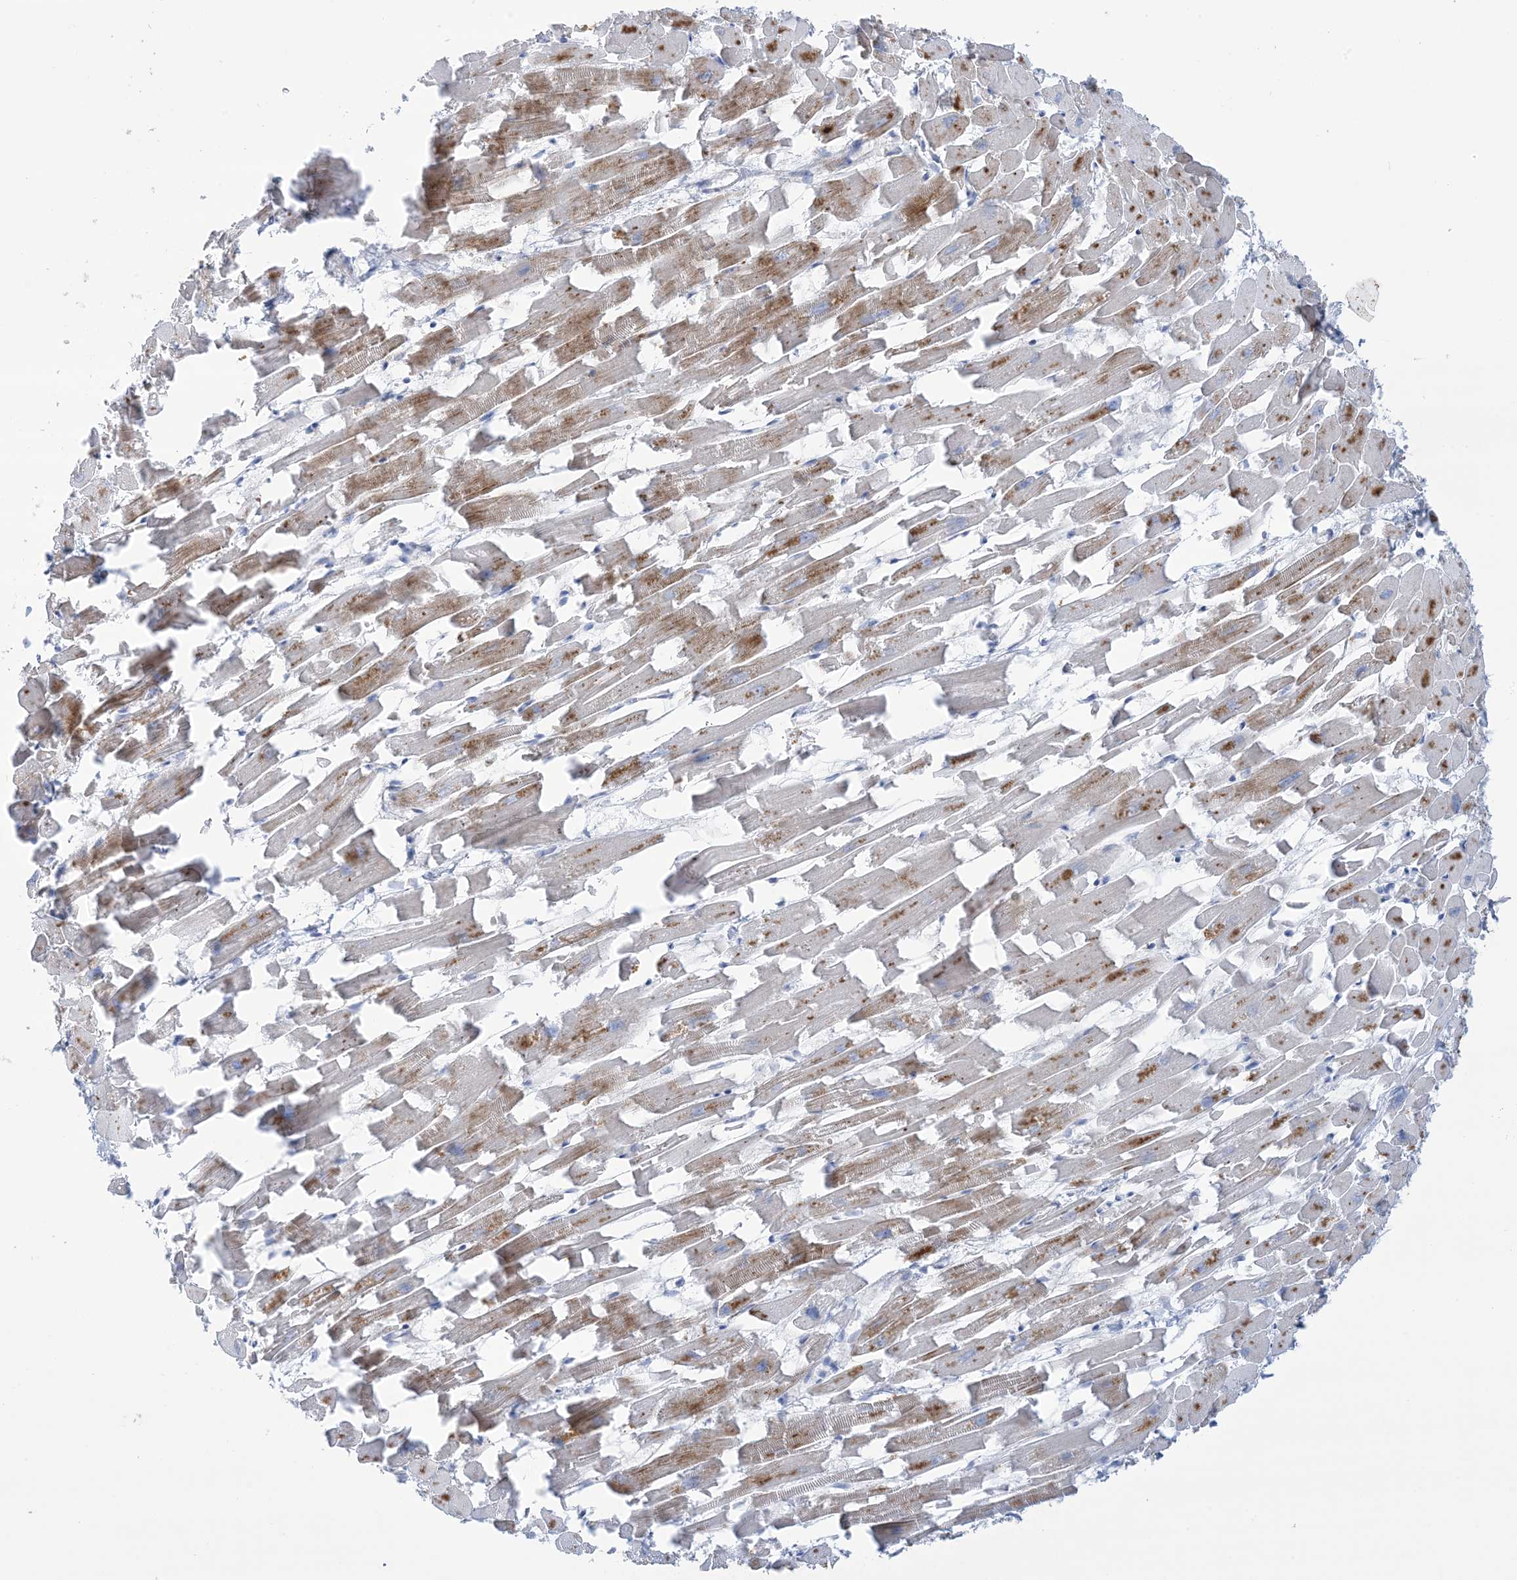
{"staining": {"intensity": "moderate", "quantity": "25%-75%", "location": "cytoplasmic/membranous"}, "tissue": "heart muscle", "cell_type": "Cardiomyocytes", "image_type": "normal", "snomed": [{"axis": "morphology", "description": "Normal tissue, NOS"}, {"axis": "topography", "description": "Heart"}], "caption": "Unremarkable heart muscle exhibits moderate cytoplasmic/membranous positivity in about 25%-75% of cardiomyocytes The protein of interest is stained brown, and the nuclei are stained in blue (DAB IHC with brightfield microscopy, high magnification)..", "gene": "ATP11C", "patient": {"sex": "female", "age": 64}}